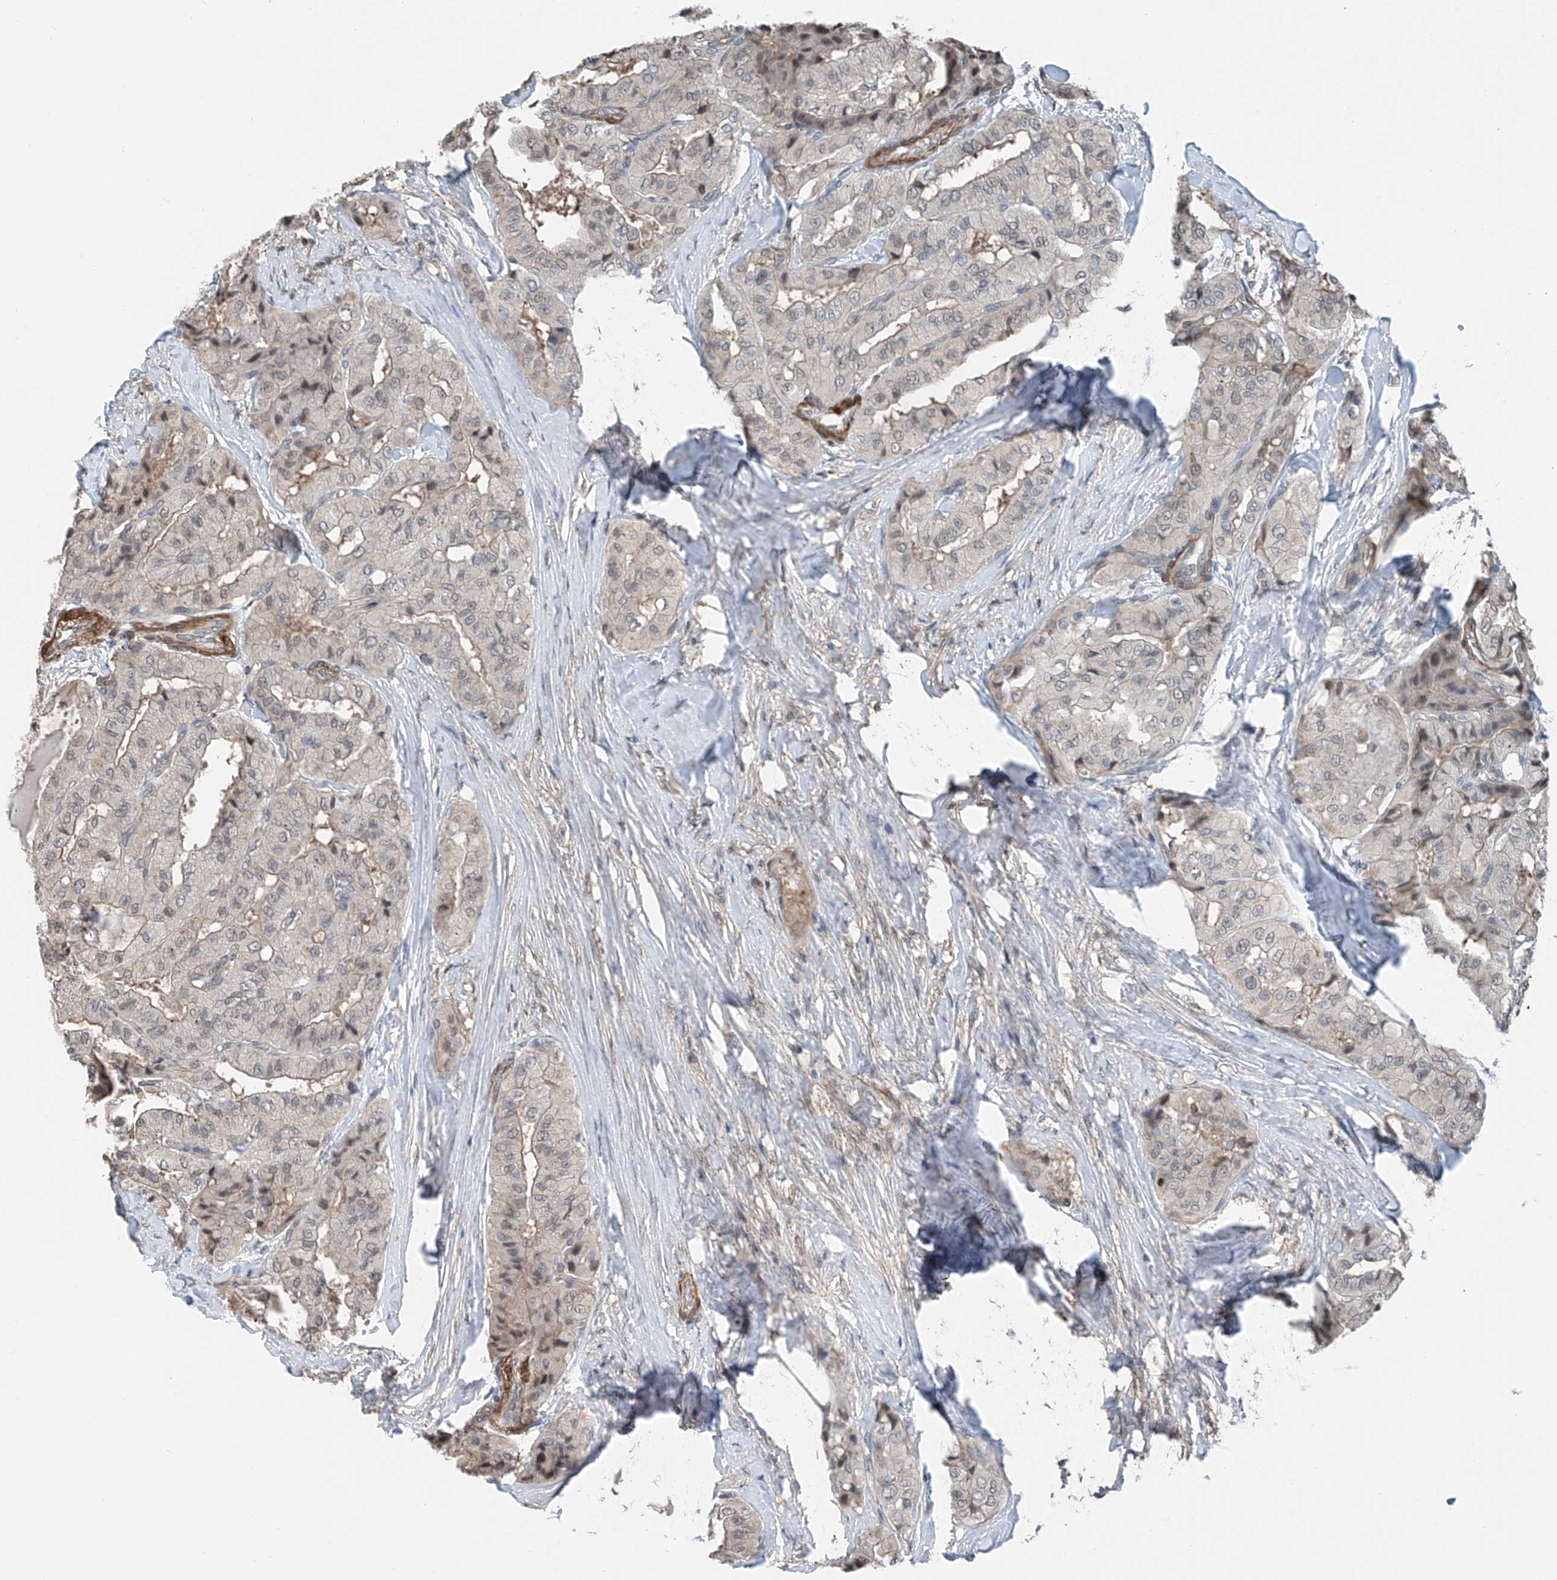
{"staining": {"intensity": "moderate", "quantity": "<25%", "location": "cytoplasmic/membranous"}, "tissue": "thyroid cancer", "cell_type": "Tumor cells", "image_type": "cancer", "snomed": [{"axis": "morphology", "description": "Papillary adenocarcinoma, NOS"}, {"axis": "topography", "description": "Thyroid gland"}], "caption": "This histopathology image exhibits thyroid cancer (papillary adenocarcinoma) stained with IHC to label a protein in brown. The cytoplasmic/membranous of tumor cells show moderate positivity for the protein. Nuclei are counter-stained blue.", "gene": "HSPA6", "patient": {"sex": "female", "age": 59}}